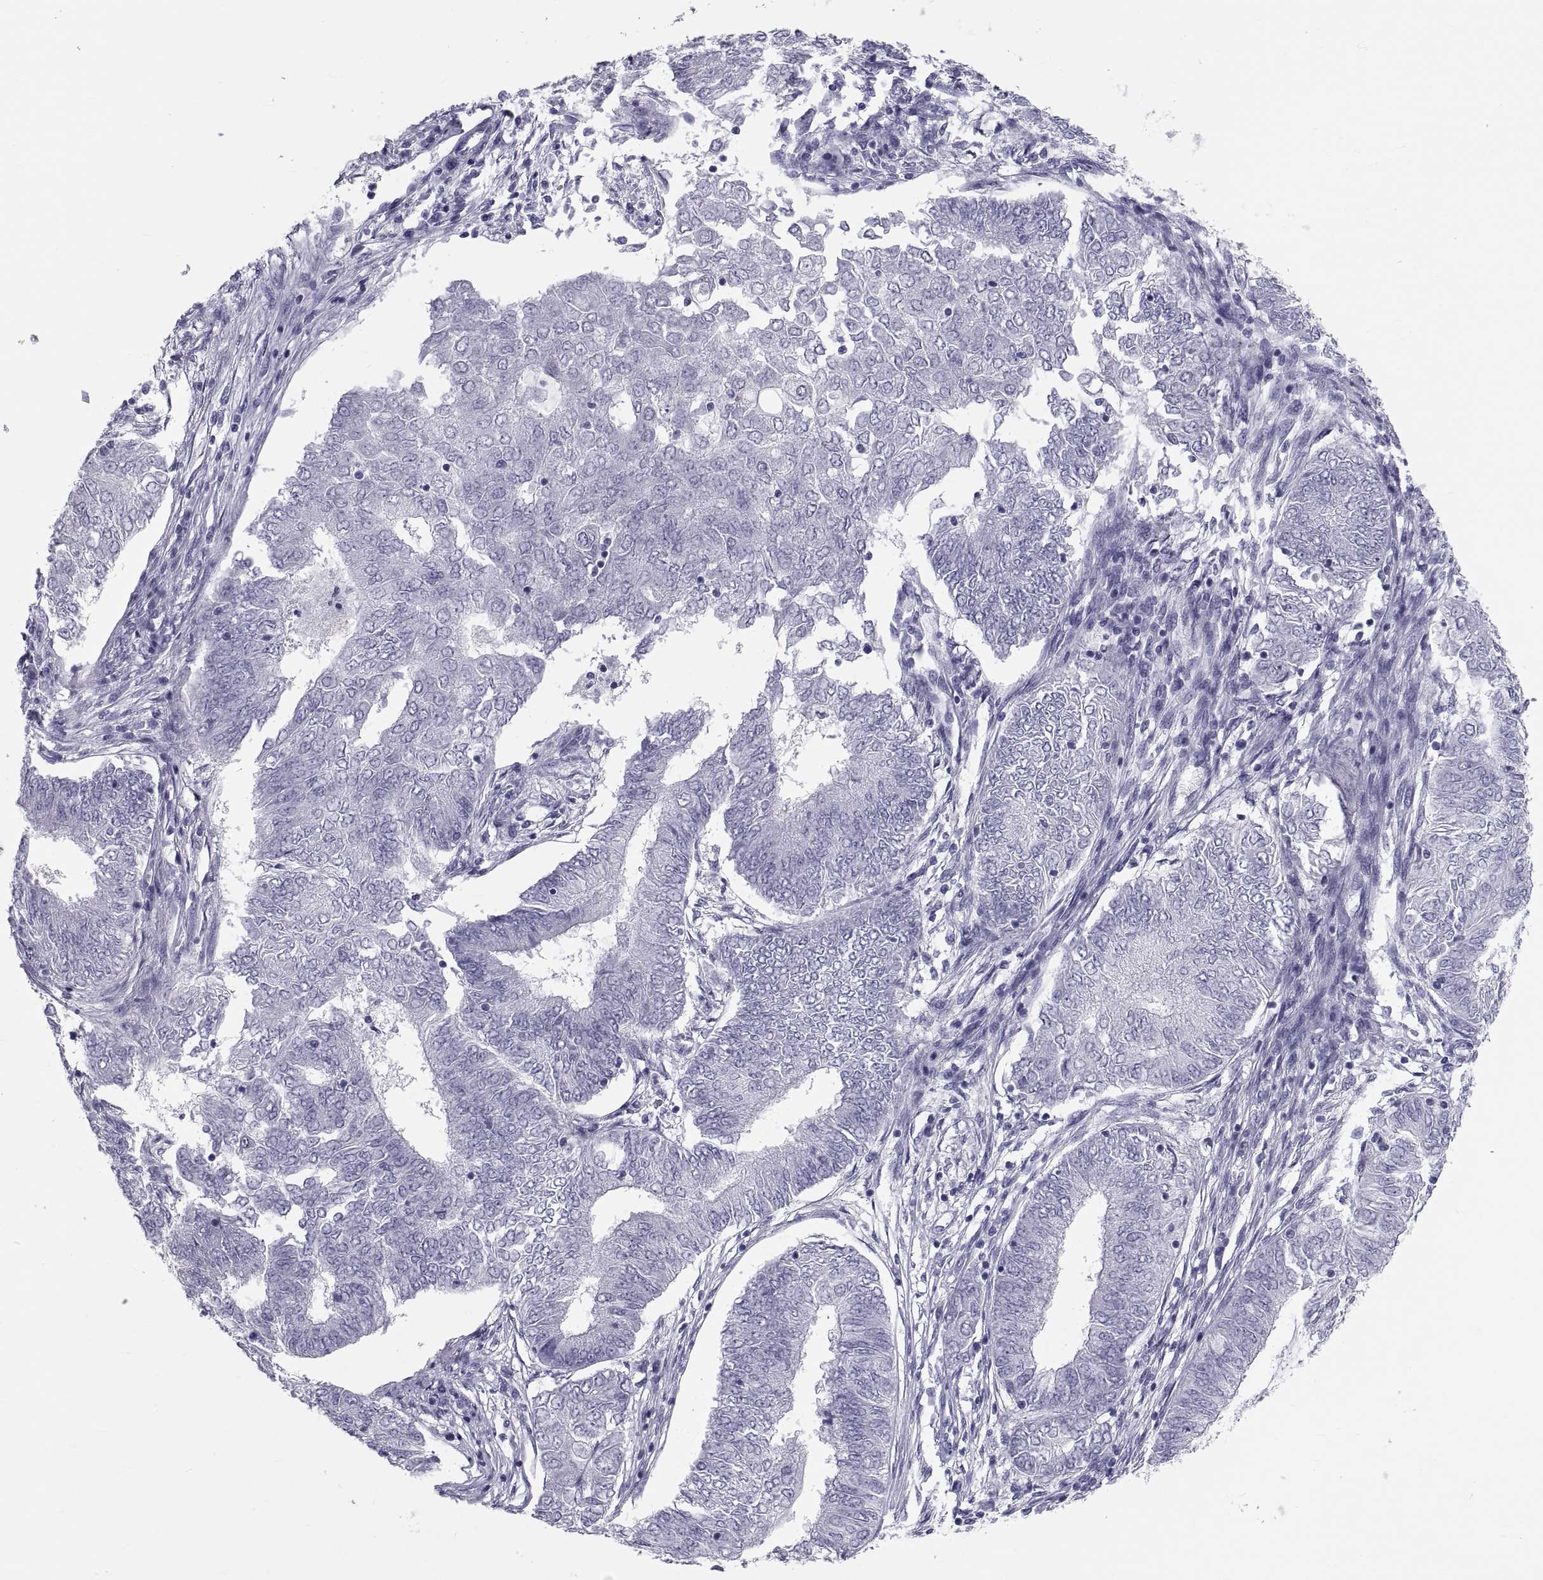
{"staining": {"intensity": "negative", "quantity": "none", "location": "none"}, "tissue": "endometrial cancer", "cell_type": "Tumor cells", "image_type": "cancer", "snomed": [{"axis": "morphology", "description": "Adenocarcinoma, NOS"}, {"axis": "topography", "description": "Endometrium"}], "caption": "This is an immunohistochemistry histopathology image of endometrial cancer. There is no staining in tumor cells.", "gene": "DEFB129", "patient": {"sex": "female", "age": 62}}